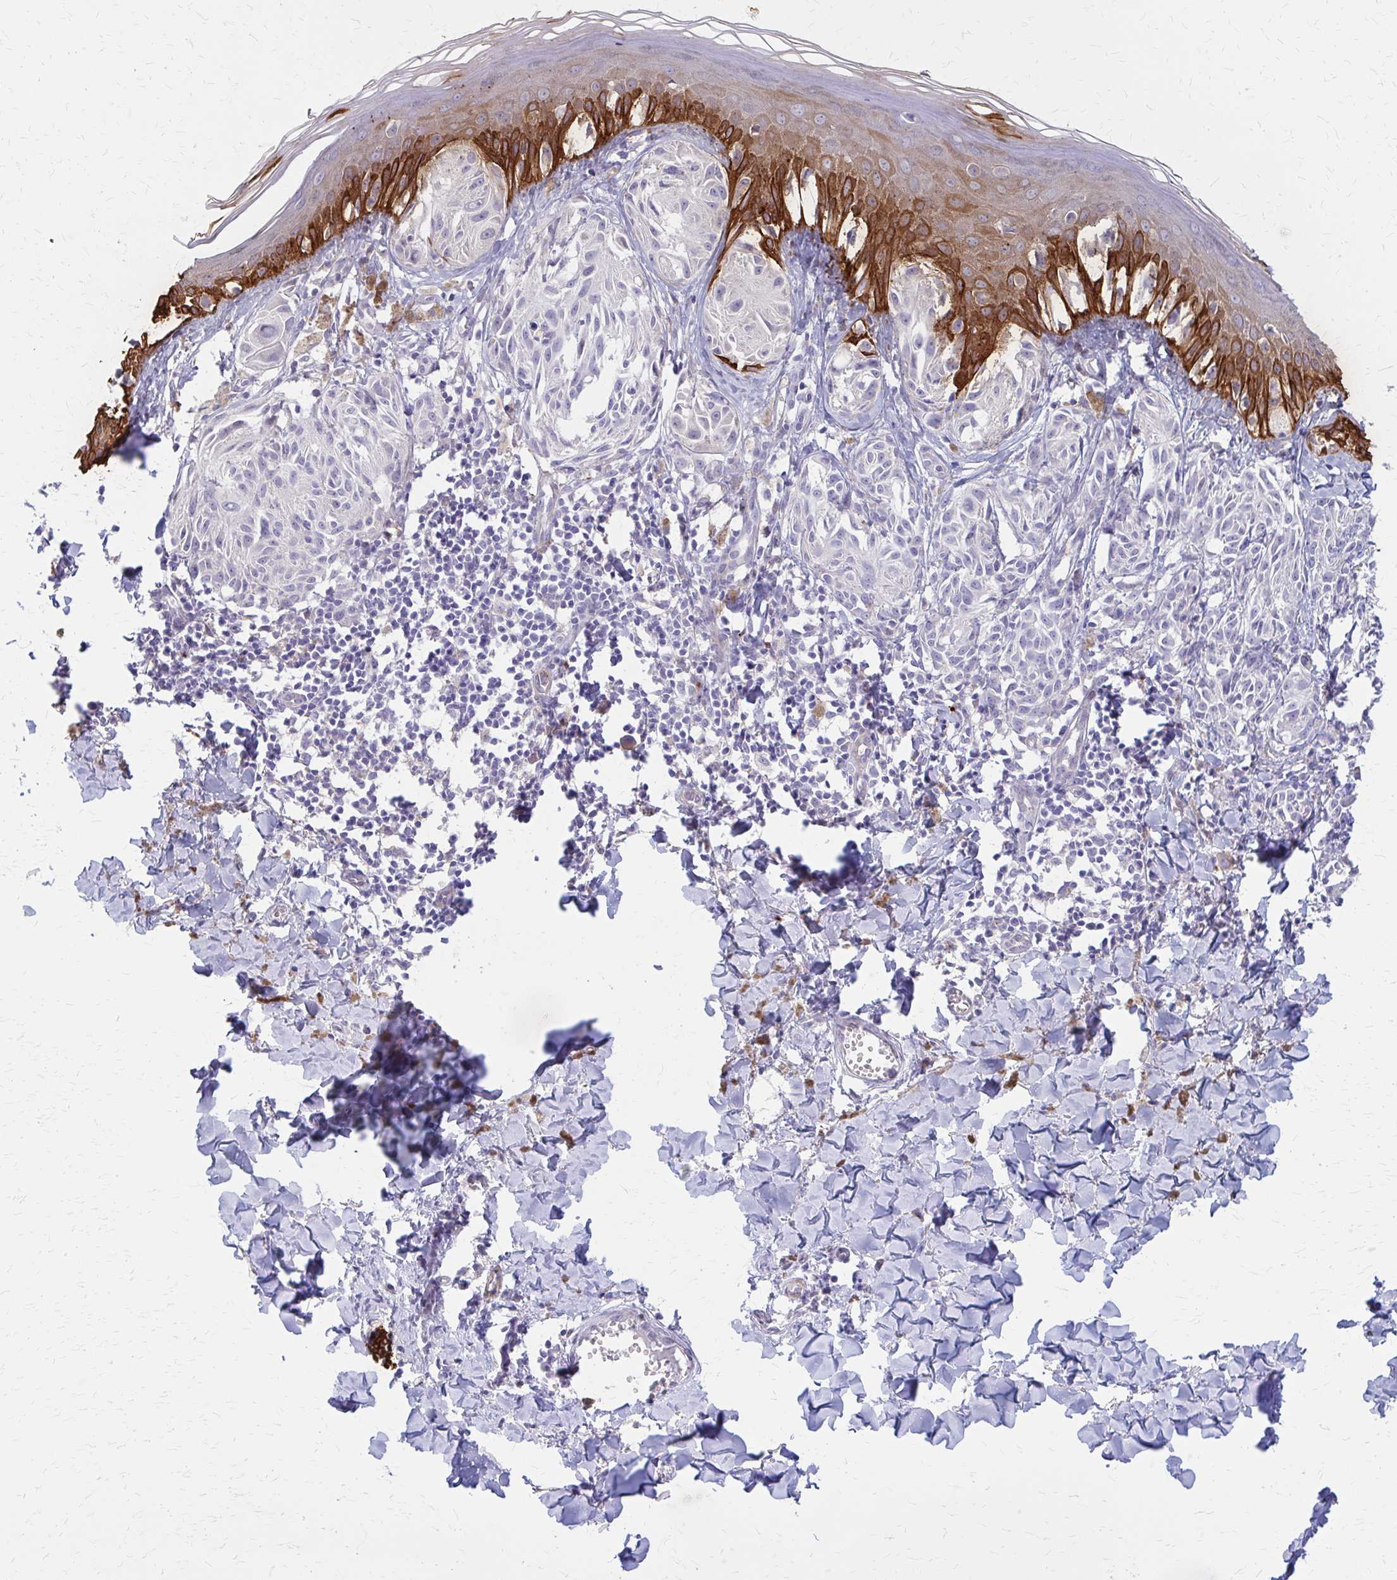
{"staining": {"intensity": "negative", "quantity": "none", "location": "none"}, "tissue": "melanoma", "cell_type": "Tumor cells", "image_type": "cancer", "snomed": [{"axis": "morphology", "description": "Malignant melanoma, NOS"}, {"axis": "topography", "description": "Skin"}], "caption": "High magnification brightfield microscopy of melanoma stained with DAB (brown) and counterstained with hematoxylin (blue): tumor cells show no significant expression. Nuclei are stained in blue.", "gene": "GLYATL2", "patient": {"sex": "female", "age": 38}}